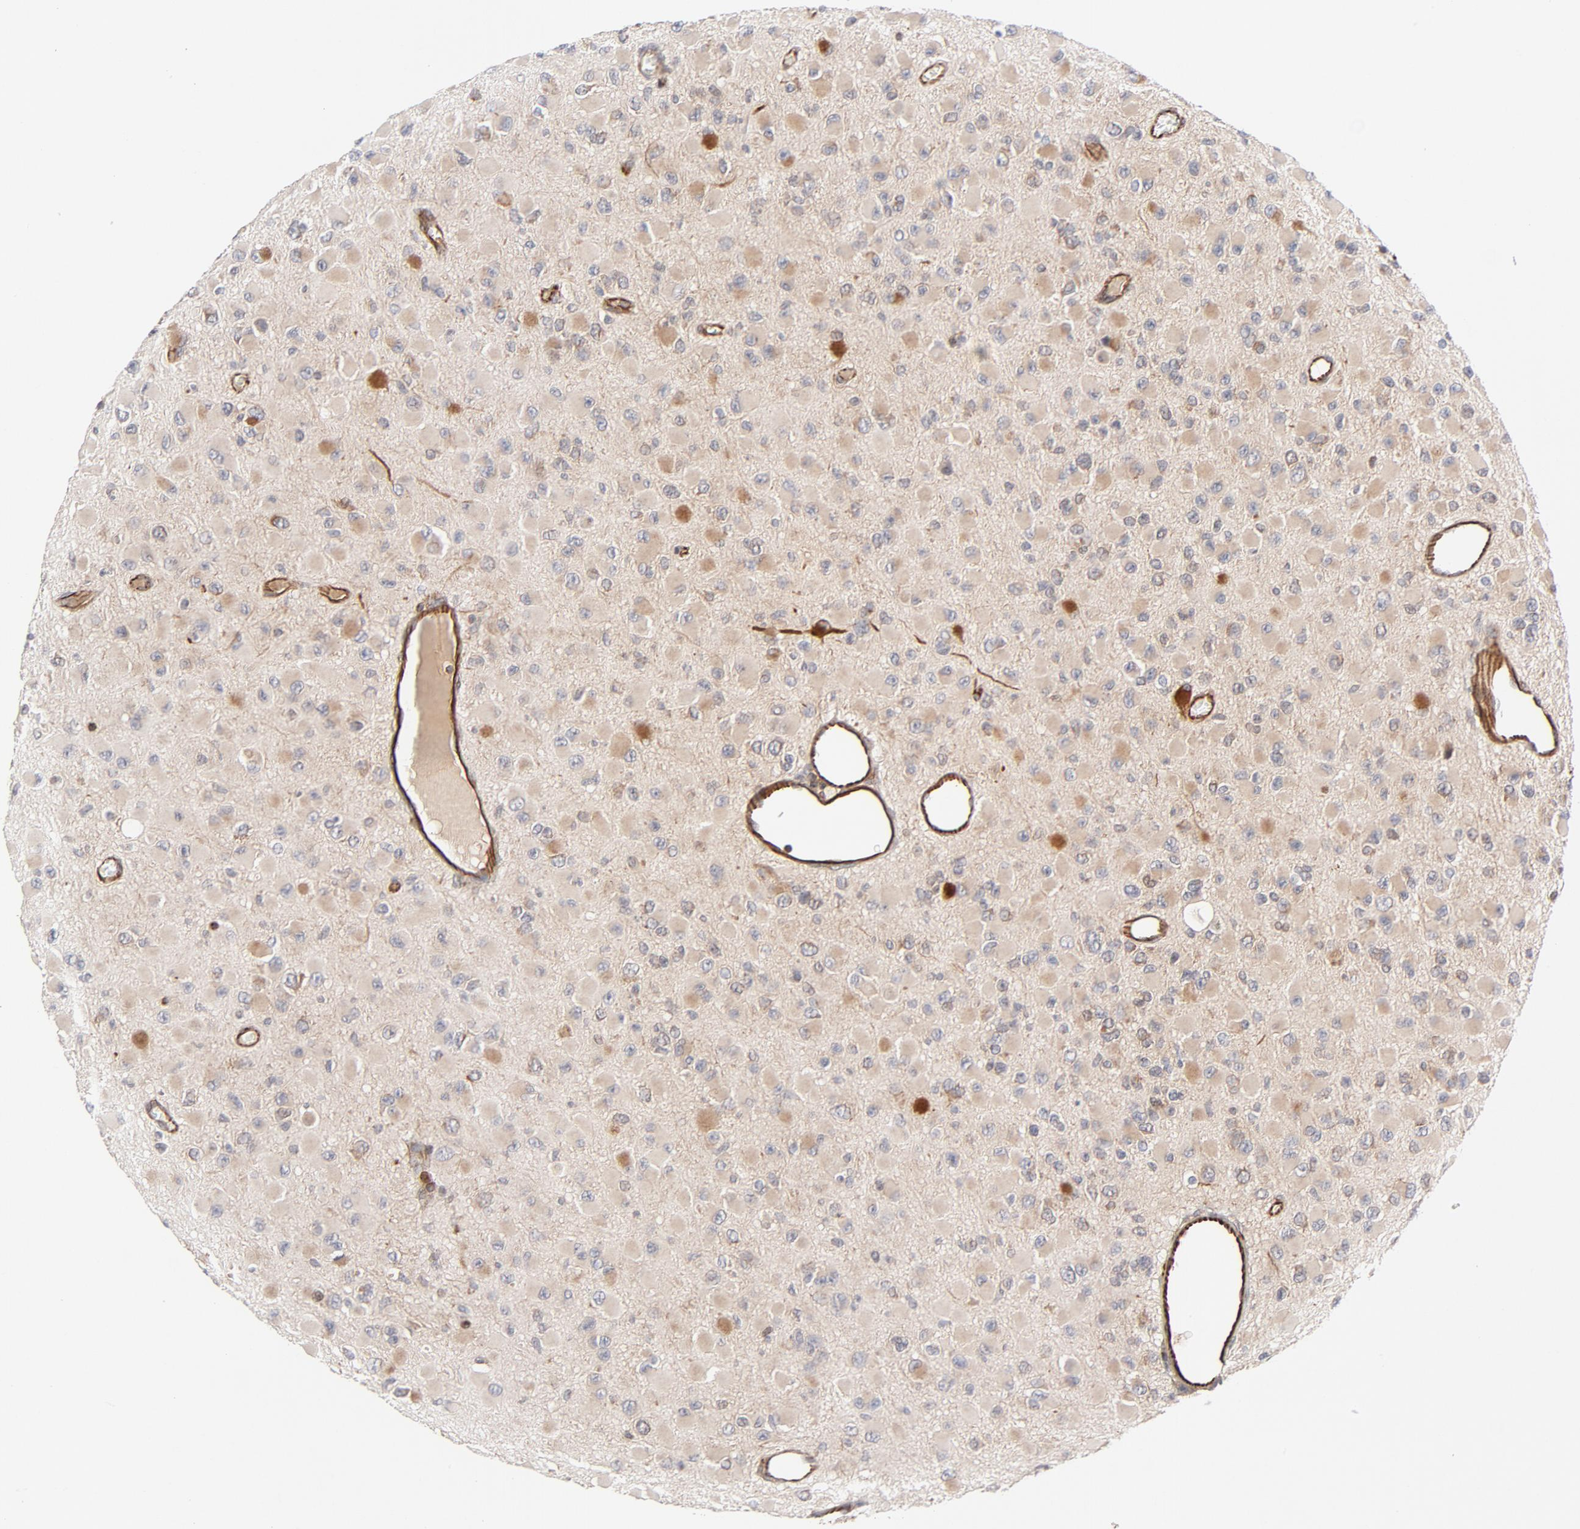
{"staining": {"intensity": "weak", "quantity": "25%-75%", "location": "cytoplasmic/membranous"}, "tissue": "glioma", "cell_type": "Tumor cells", "image_type": "cancer", "snomed": [{"axis": "morphology", "description": "Glioma, malignant, Low grade"}, {"axis": "topography", "description": "Brain"}], "caption": "About 25%-75% of tumor cells in malignant glioma (low-grade) show weak cytoplasmic/membranous protein positivity as visualized by brown immunohistochemical staining.", "gene": "DNAAF2", "patient": {"sex": "male", "age": 42}}